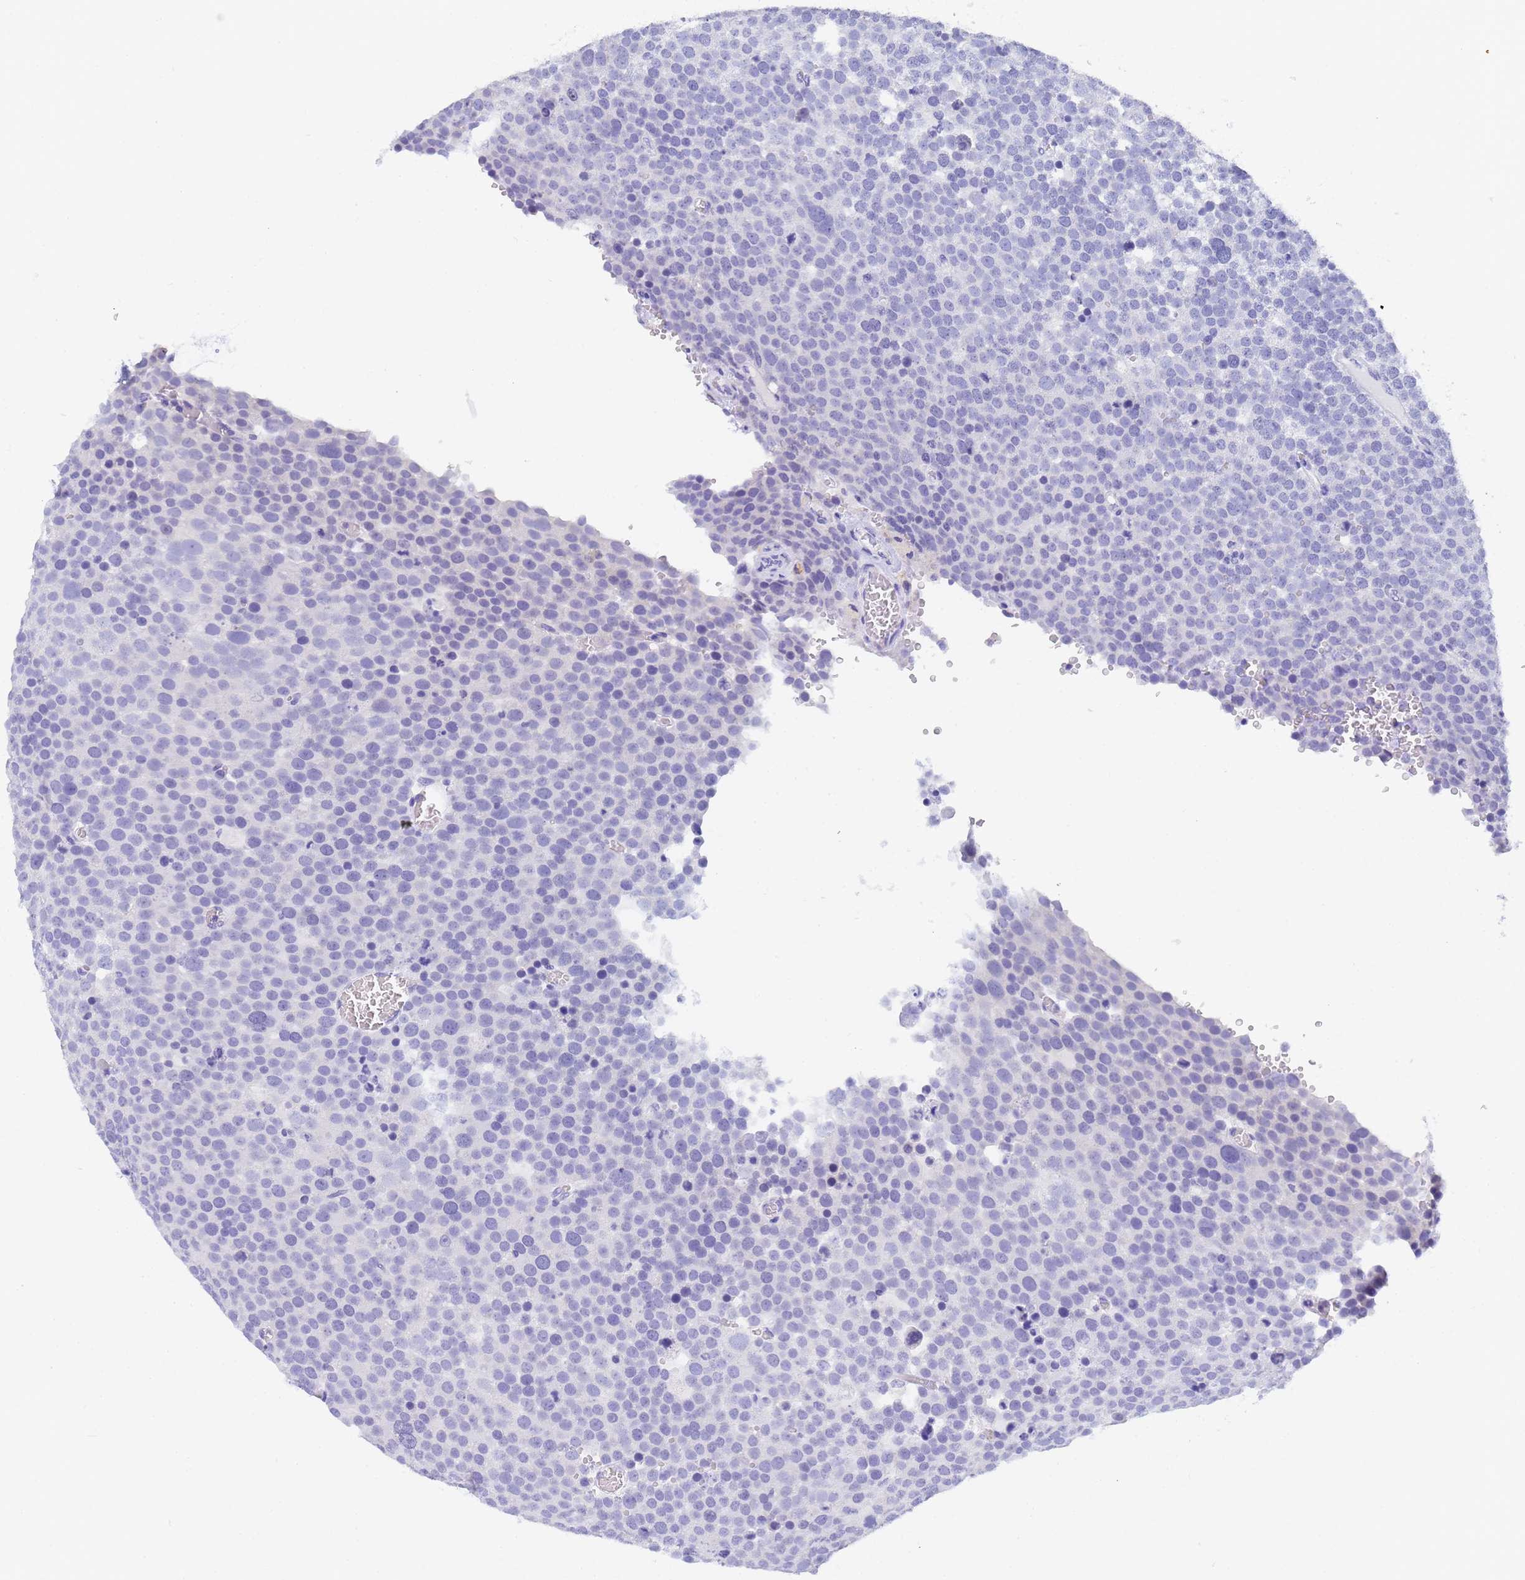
{"staining": {"intensity": "negative", "quantity": "none", "location": "none"}, "tissue": "testis cancer", "cell_type": "Tumor cells", "image_type": "cancer", "snomed": [{"axis": "morphology", "description": "Seminoma, NOS"}, {"axis": "topography", "description": "Testis"}], "caption": "Testis seminoma was stained to show a protein in brown. There is no significant staining in tumor cells. The staining was performed using DAB to visualize the protein expression in brown, while the nuclei were stained in blue with hematoxylin (Magnification: 20x).", "gene": "STATH", "patient": {"sex": "male", "age": 71}}